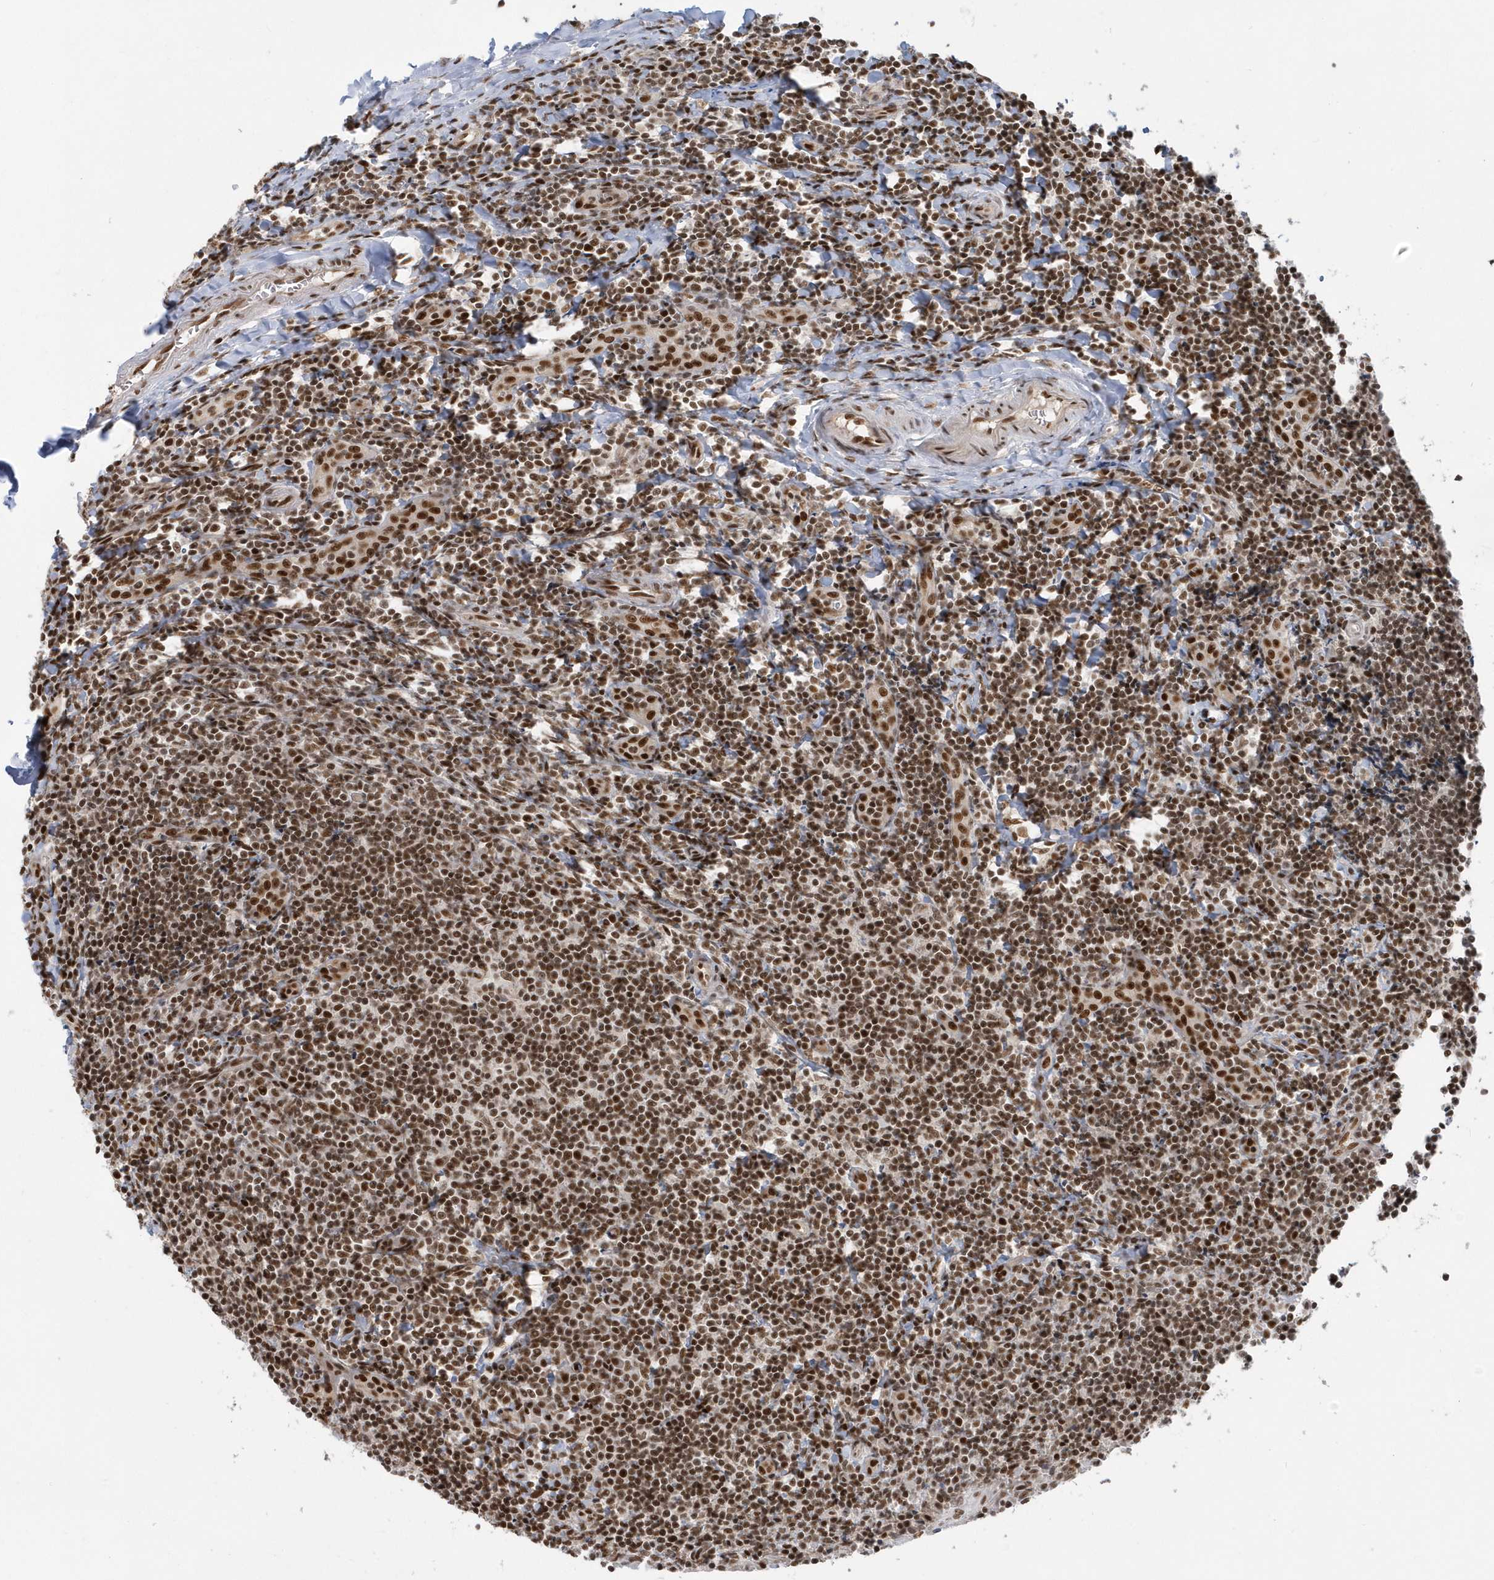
{"staining": {"intensity": "moderate", "quantity": ">75%", "location": "nuclear"}, "tissue": "tonsil", "cell_type": "Germinal center cells", "image_type": "normal", "snomed": [{"axis": "morphology", "description": "Normal tissue, NOS"}, {"axis": "topography", "description": "Tonsil"}], "caption": "Benign tonsil was stained to show a protein in brown. There is medium levels of moderate nuclear positivity in about >75% of germinal center cells. The staining is performed using DAB brown chromogen to label protein expression. The nuclei are counter-stained blue using hematoxylin.", "gene": "SEPHS1", "patient": {"sex": "male", "age": 27}}